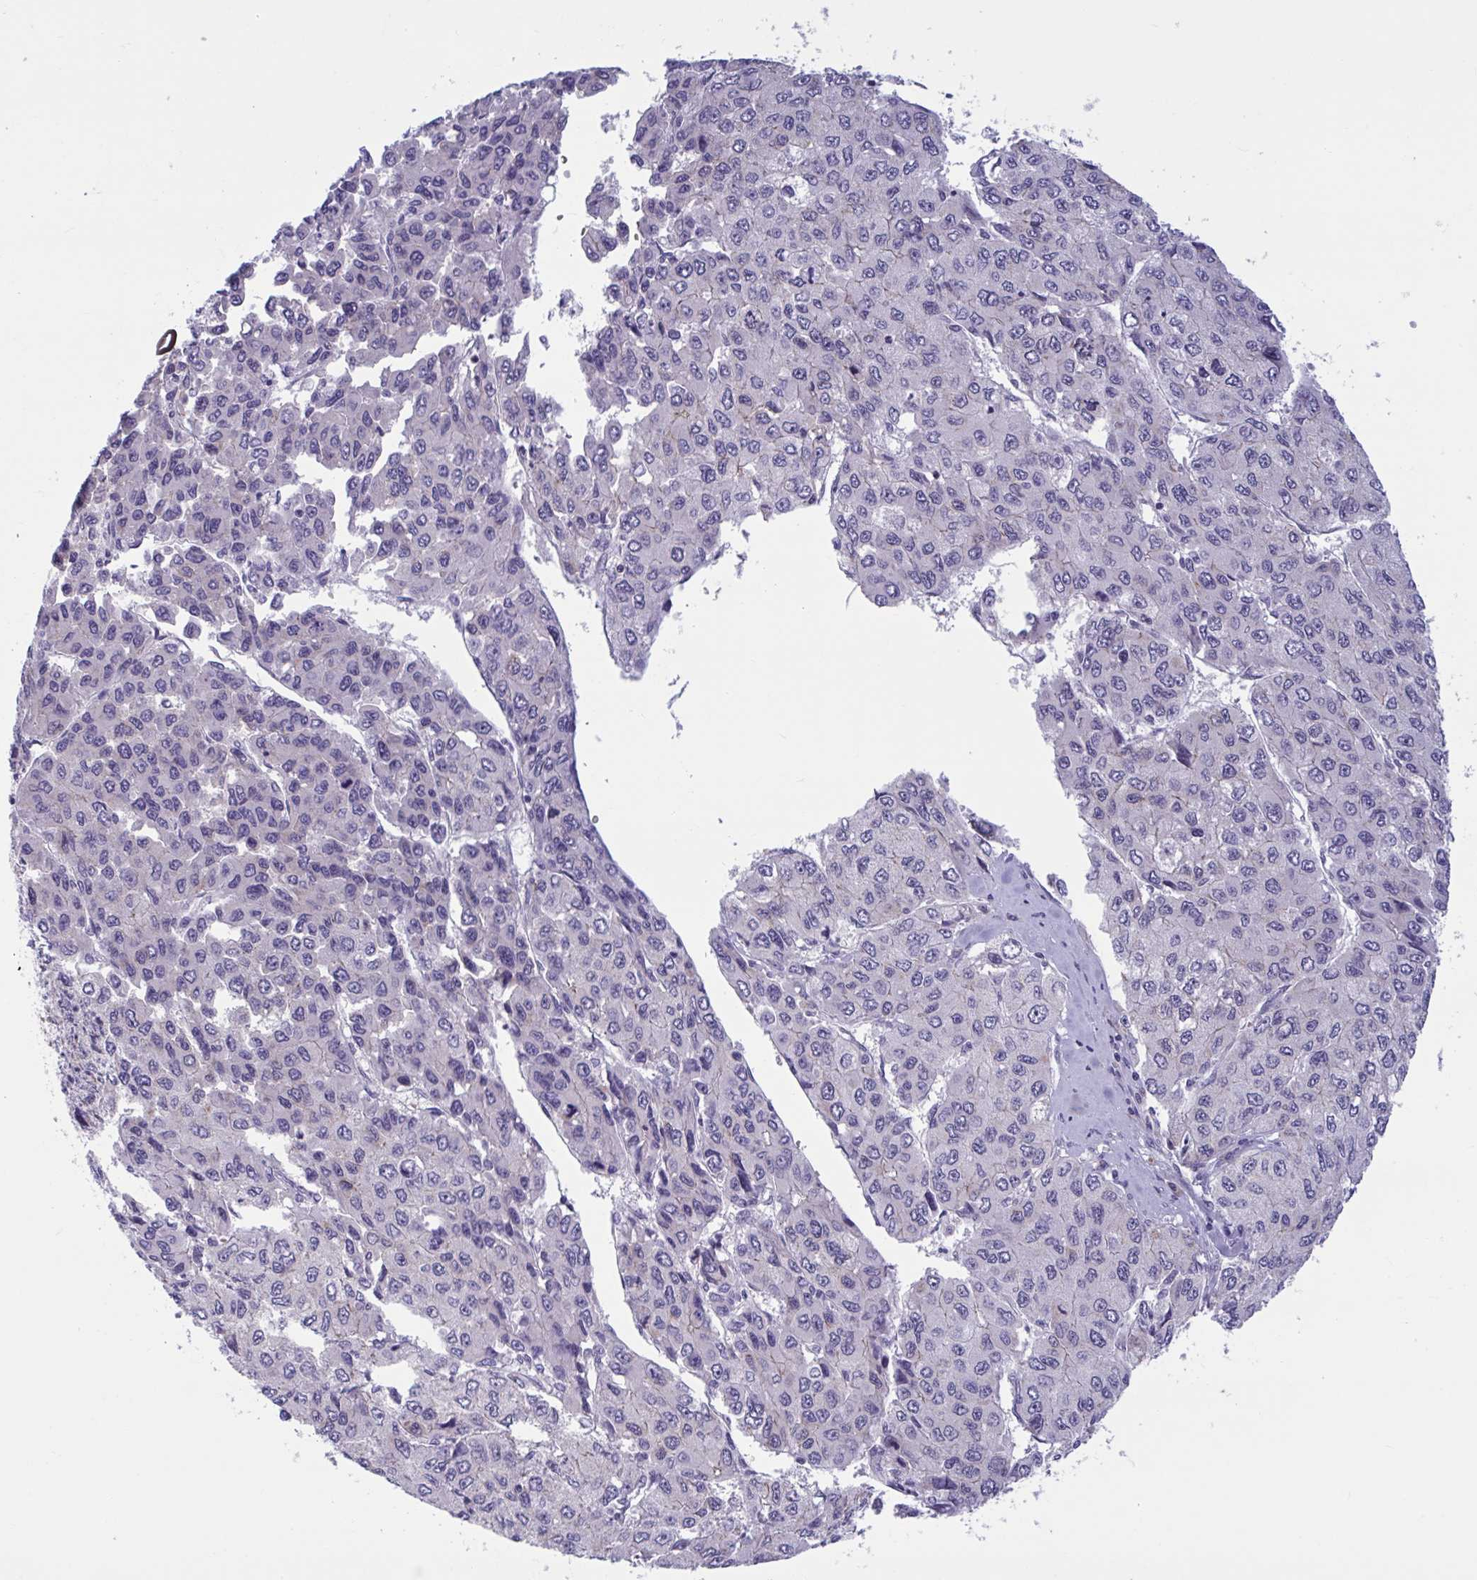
{"staining": {"intensity": "negative", "quantity": "none", "location": "none"}, "tissue": "liver cancer", "cell_type": "Tumor cells", "image_type": "cancer", "snomed": [{"axis": "morphology", "description": "Carcinoma, Hepatocellular, NOS"}, {"axis": "topography", "description": "Liver"}], "caption": "Immunohistochemistry (IHC) of human liver cancer demonstrates no staining in tumor cells.", "gene": "CNGB3", "patient": {"sex": "female", "age": 66}}